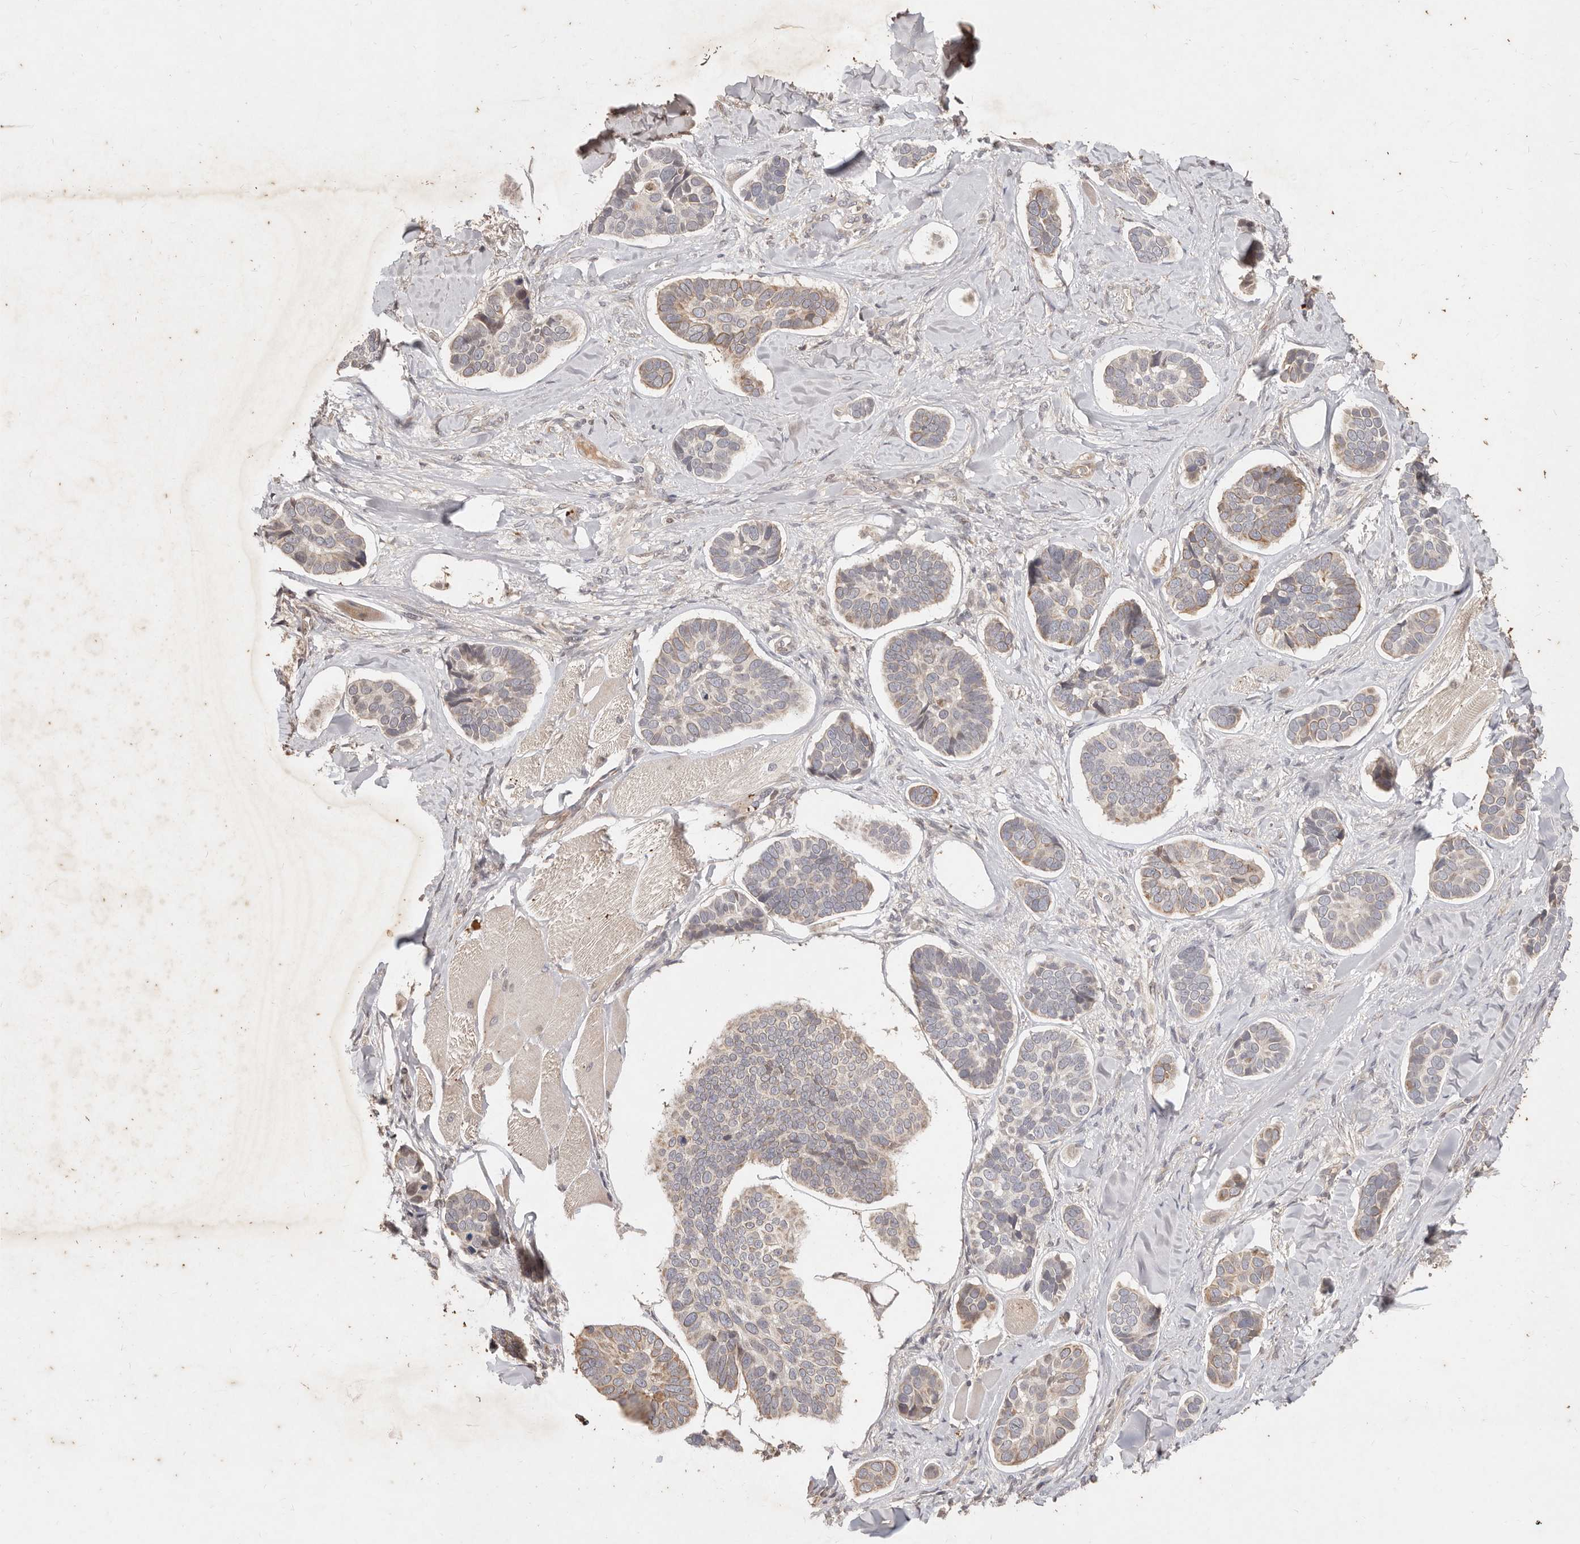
{"staining": {"intensity": "weak", "quantity": "25%-75%", "location": "cytoplasmic/membranous"}, "tissue": "skin cancer", "cell_type": "Tumor cells", "image_type": "cancer", "snomed": [{"axis": "morphology", "description": "Basal cell carcinoma"}, {"axis": "topography", "description": "Skin"}], "caption": "Immunohistochemistry (IHC) staining of basal cell carcinoma (skin), which demonstrates low levels of weak cytoplasmic/membranous expression in approximately 25%-75% of tumor cells indicating weak cytoplasmic/membranous protein positivity. The staining was performed using DAB (brown) for protein detection and nuclei were counterstained in hematoxylin (blue).", "gene": "KIF9", "patient": {"sex": "male", "age": 62}}